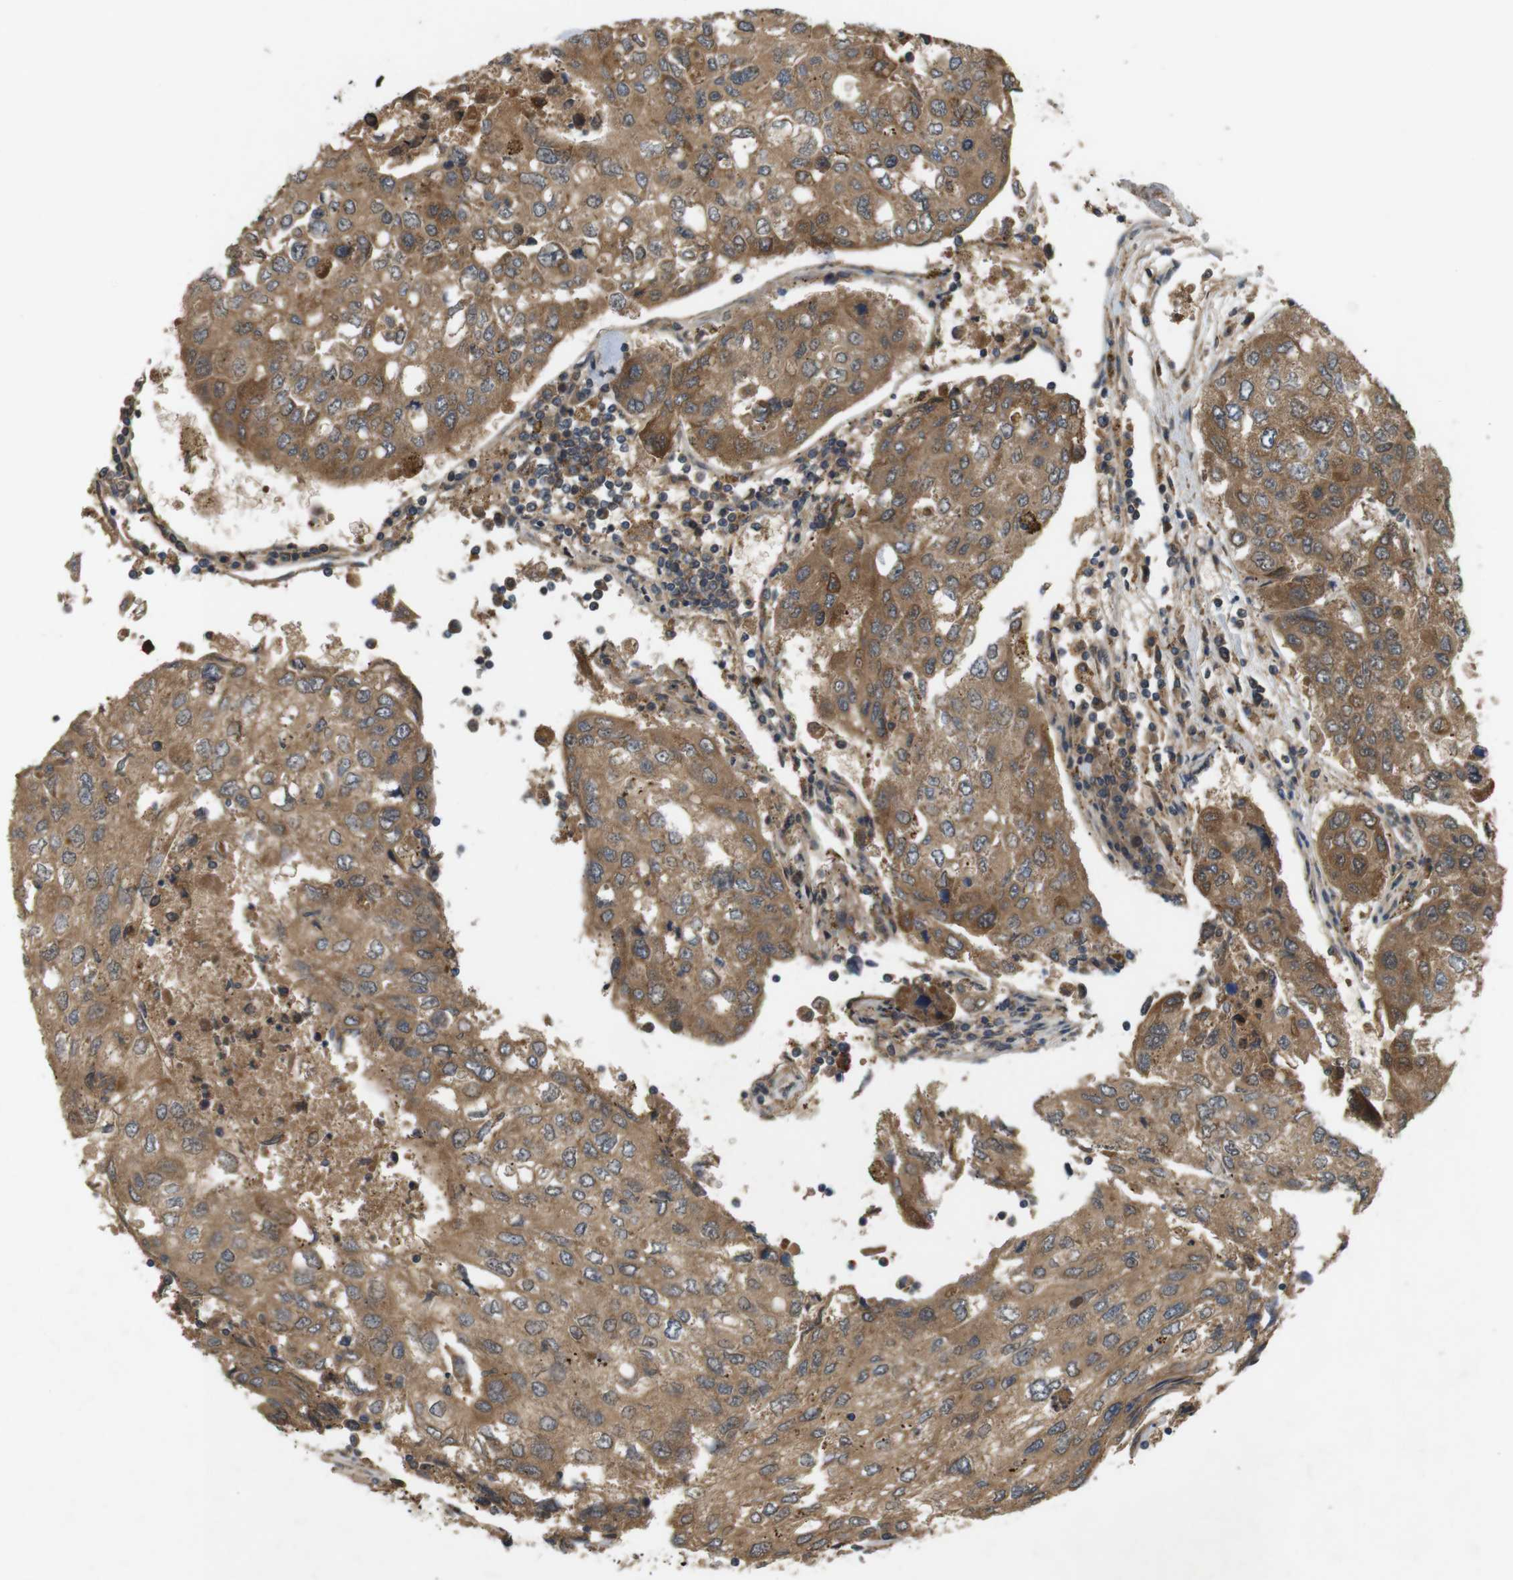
{"staining": {"intensity": "moderate", "quantity": ">75%", "location": "cytoplasmic/membranous"}, "tissue": "urothelial cancer", "cell_type": "Tumor cells", "image_type": "cancer", "snomed": [{"axis": "morphology", "description": "Urothelial carcinoma, High grade"}, {"axis": "topography", "description": "Lymph node"}, {"axis": "topography", "description": "Urinary bladder"}], "caption": "DAB (3,3'-diaminobenzidine) immunohistochemical staining of urothelial cancer demonstrates moderate cytoplasmic/membranous protein expression in about >75% of tumor cells.", "gene": "NFKBIE", "patient": {"sex": "male", "age": 51}}